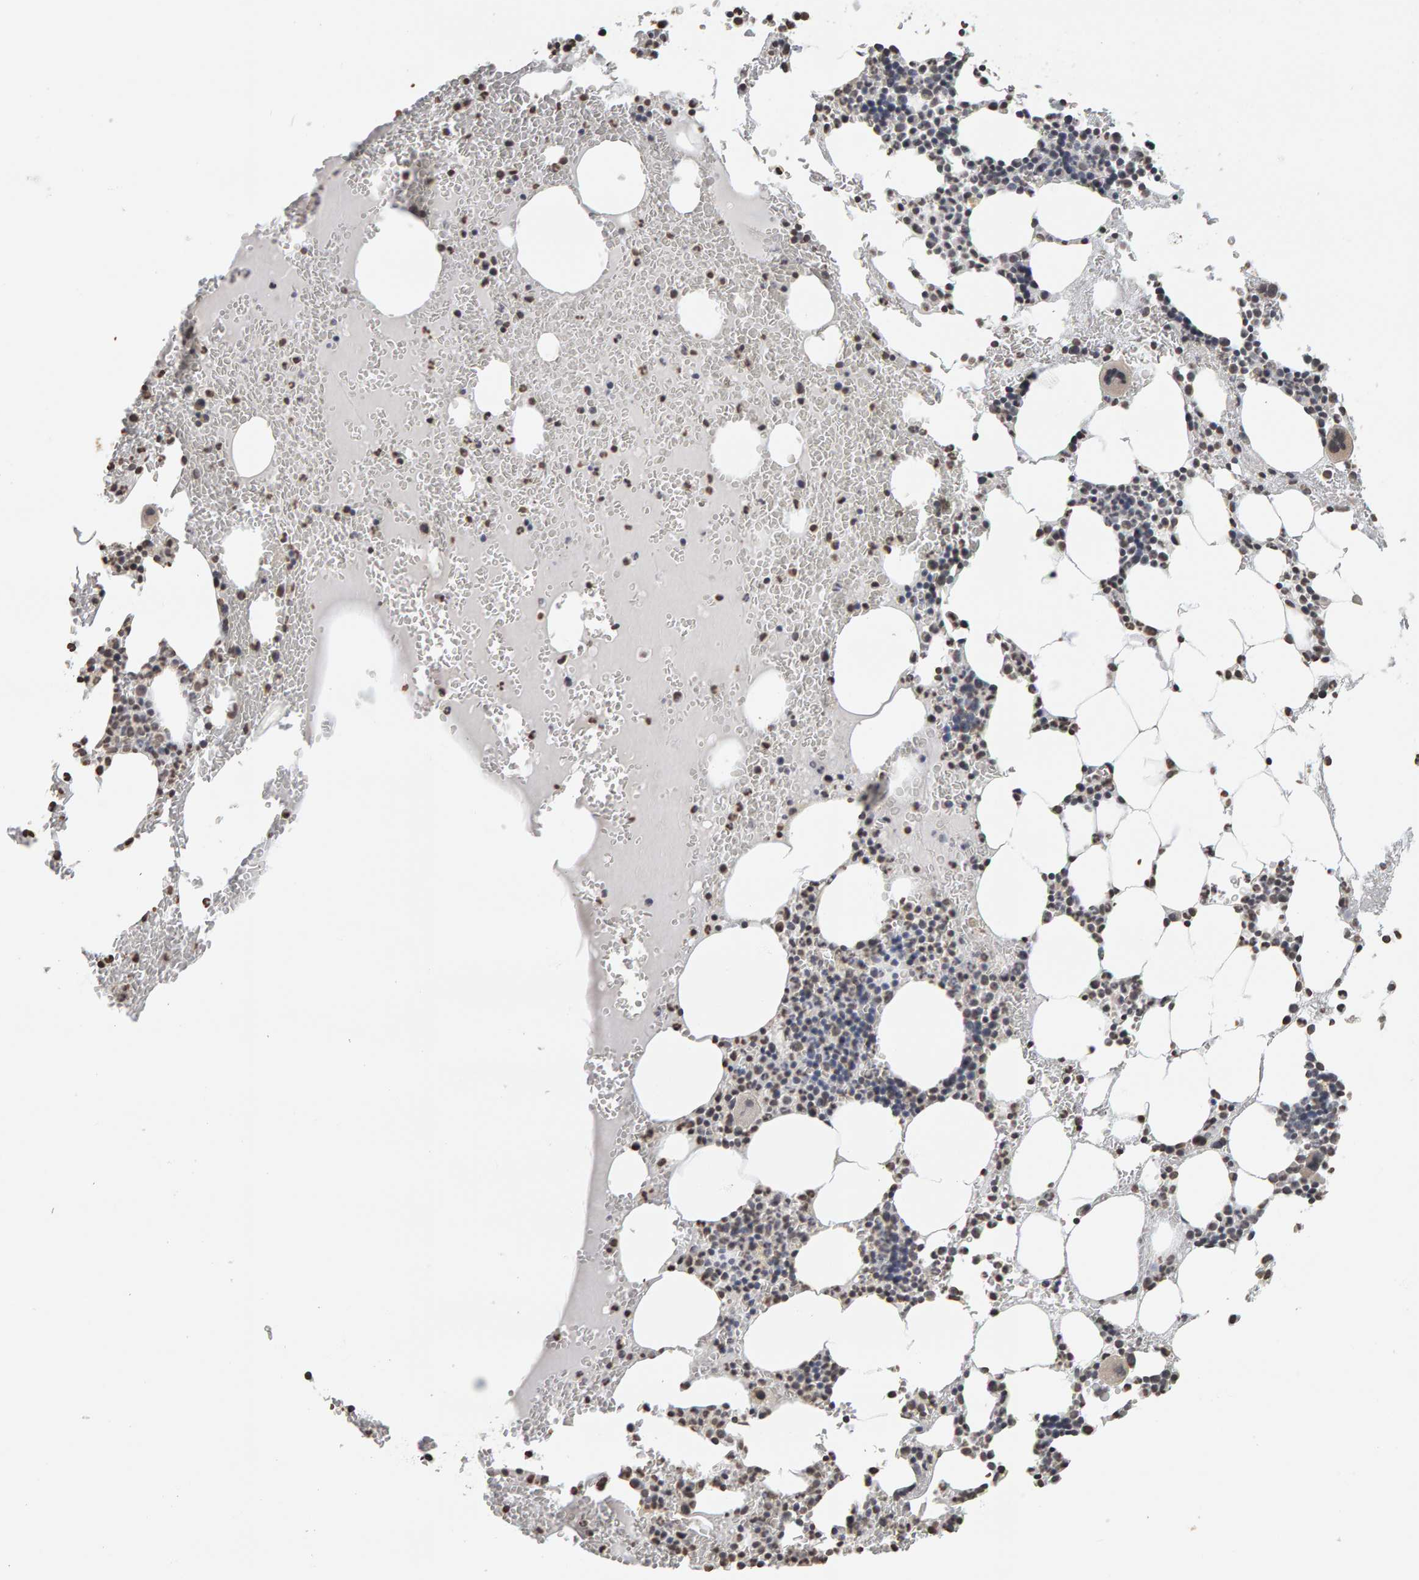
{"staining": {"intensity": "moderate", "quantity": "25%-75%", "location": "nuclear"}, "tissue": "bone marrow", "cell_type": "Hematopoietic cells", "image_type": "normal", "snomed": [{"axis": "morphology", "description": "Normal tissue, NOS"}, {"axis": "morphology", "description": "Inflammation, NOS"}, {"axis": "topography", "description": "Bone marrow"}], "caption": "Bone marrow stained for a protein shows moderate nuclear positivity in hematopoietic cells. The staining was performed using DAB to visualize the protein expression in brown, while the nuclei were stained in blue with hematoxylin (Magnification: 20x).", "gene": "AFF4", "patient": {"sex": "female", "age": 67}}